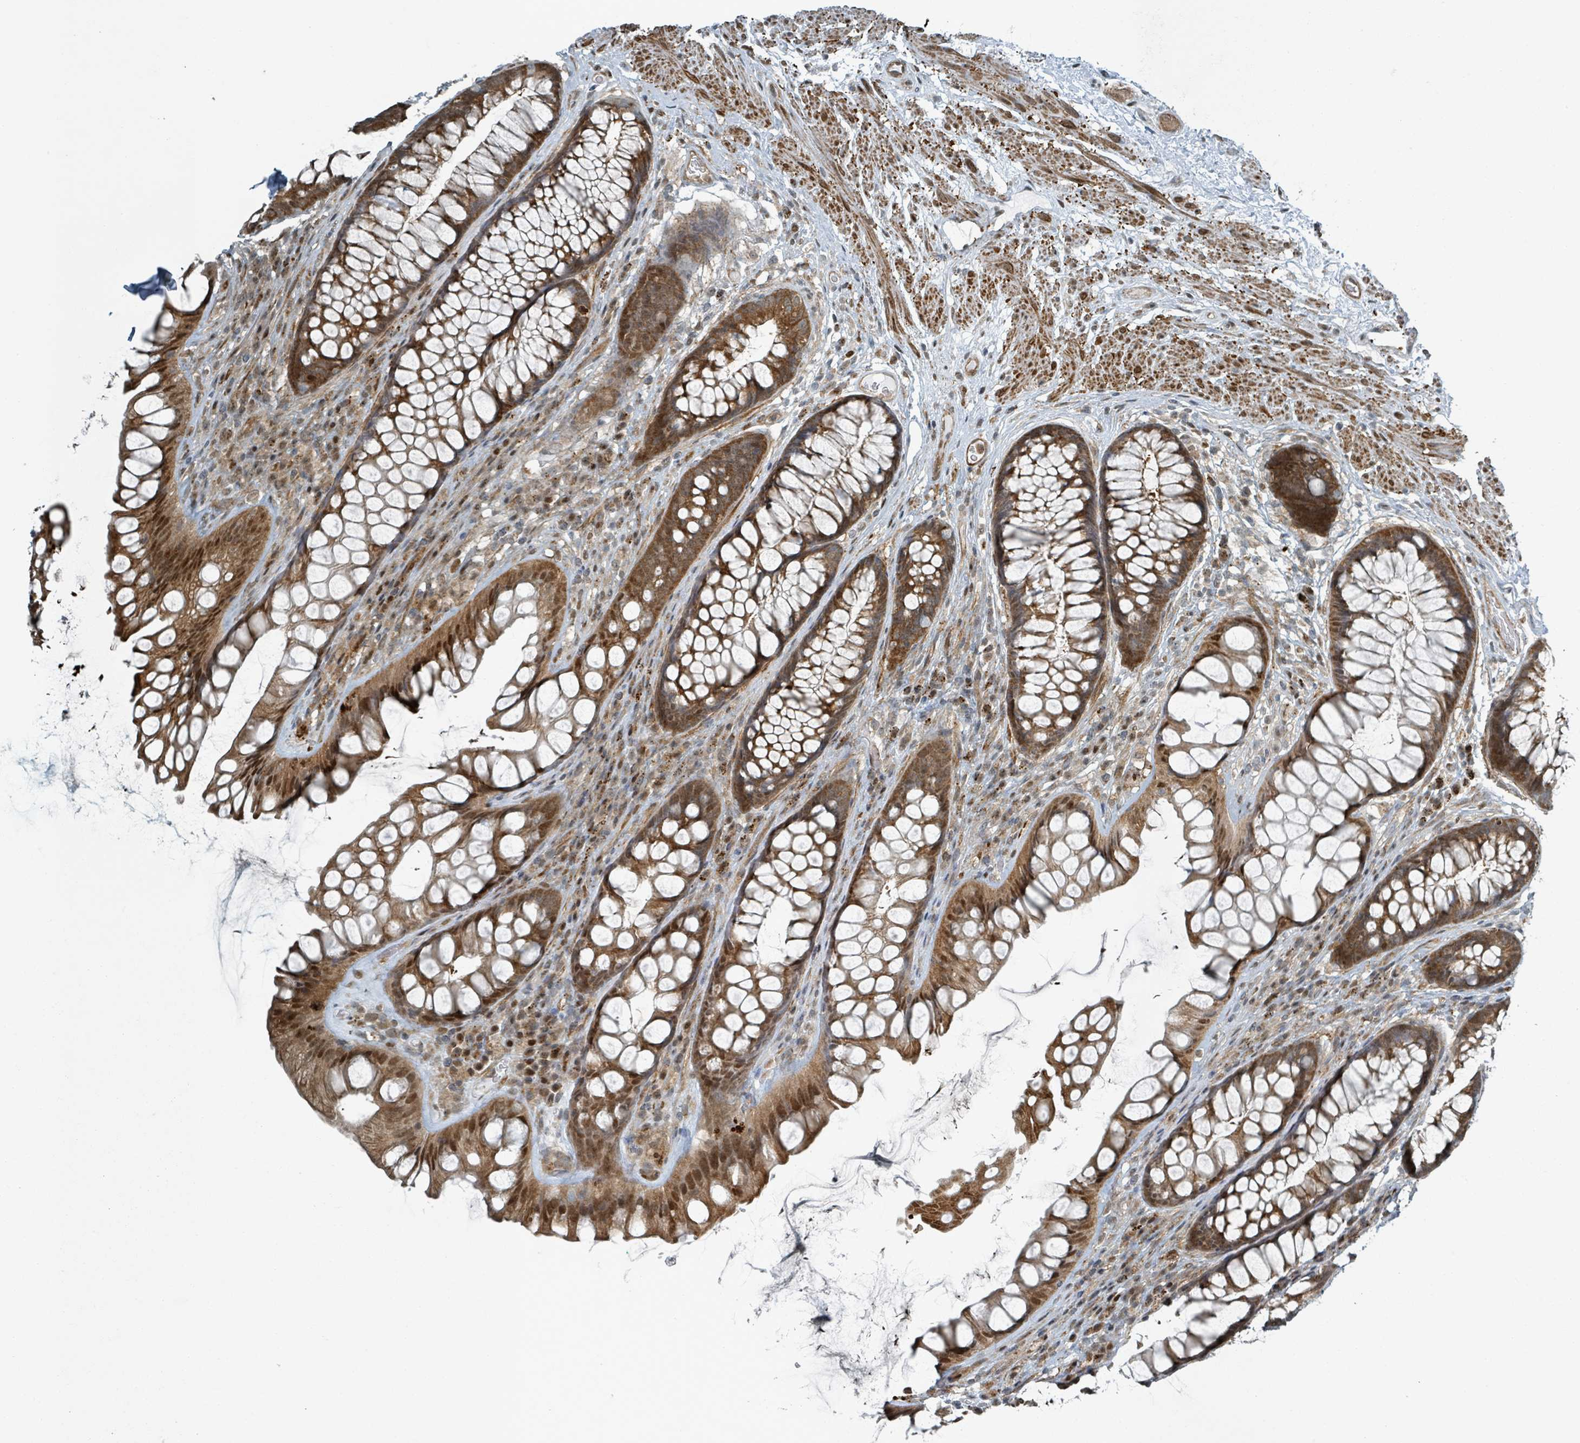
{"staining": {"intensity": "moderate", "quantity": ">75%", "location": "cytoplasmic/membranous,nuclear"}, "tissue": "rectum", "cell_type": "Glandular cells", "image_type": "normal", "snomed": [{"axis": "morphology", "description": "Normal tissue, NOS"}, {"axis": "topography", "description": "Rectum"}], "caption": "Human rectum stained with a brown dye shows moderate cytoplasmic/membranous,nuclear positive staining in approximately >75% of glandular cells.", "gene": "RHPN2", "patient": {"sex": "male", "age": 74}}